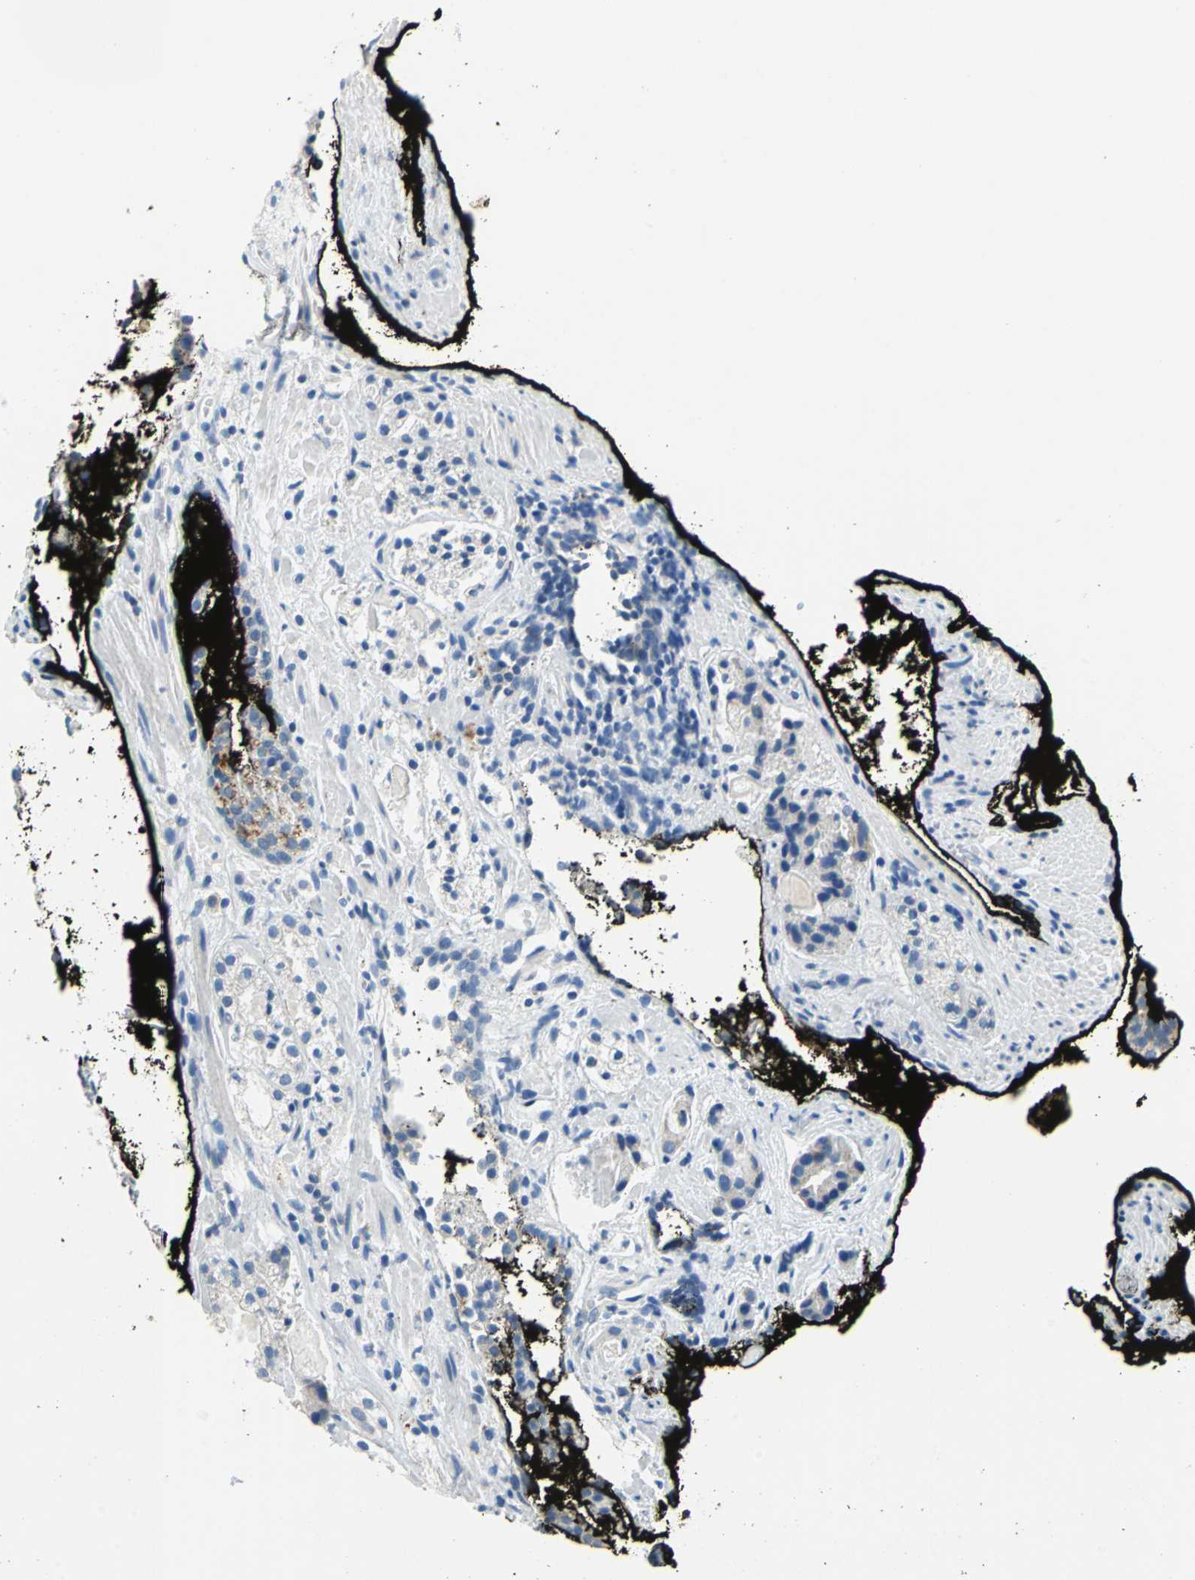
{"staining": {"intensity": "weak", "quantity": "<25%", "location": "cytoplasmic/membranous"}, "tissue": "prostate cancer", "cell_type": "Tumor cells", "image_type": "cancer", "snomed": [{"axis": "morphology", "description": "Adenocarcinoma, High grade"}, {"axis": "topography", "description": "Prostate"}], "caption": "Tumor cells show no significant protein positivity in prostate cancer (adenocarcinoma (high-grade)).", "gene": "TEX264", "patient": {"sex": "male", "age": 58}}